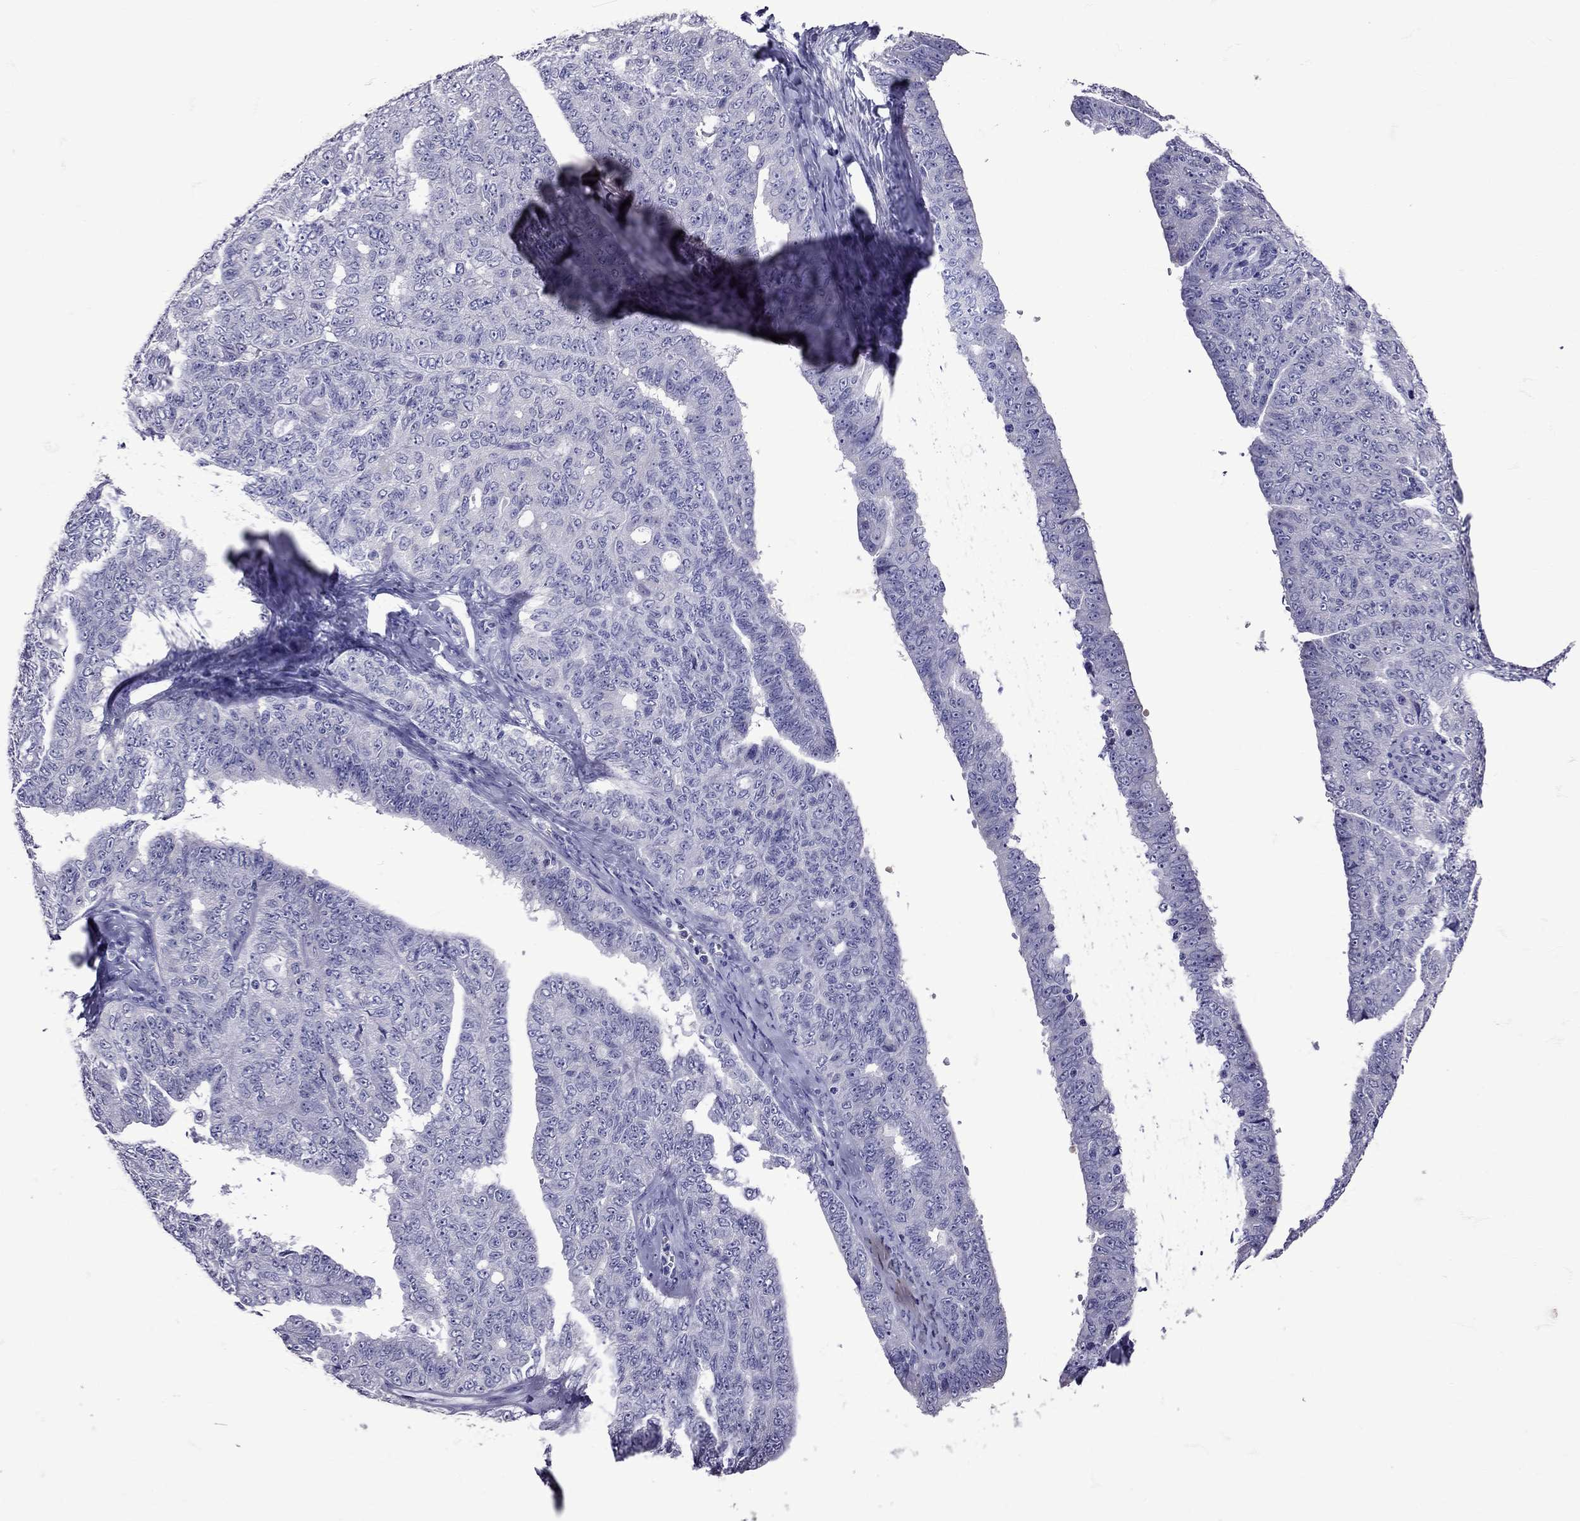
{"staining": {"intensity": "negative", "quantity": "none", "location": "none"}, "tissue": "ovarian cancer", "cell_type": "Tumor cells", "image_type": "cancer", "snomed": [{"axis": "morphology", "description": "Cystadenocarcinoma, serous, NOS"}, {"axis": "topography", "description": "Ovary"}], "caption": "Ovarian cancer (serous cystadenocarcinoma) stained for a protein using immunohistochemistry (IHC) demonstrates no staining tumor cells.", "gene": "TBR1", "patient": {"sex": "female", "age": 71}}